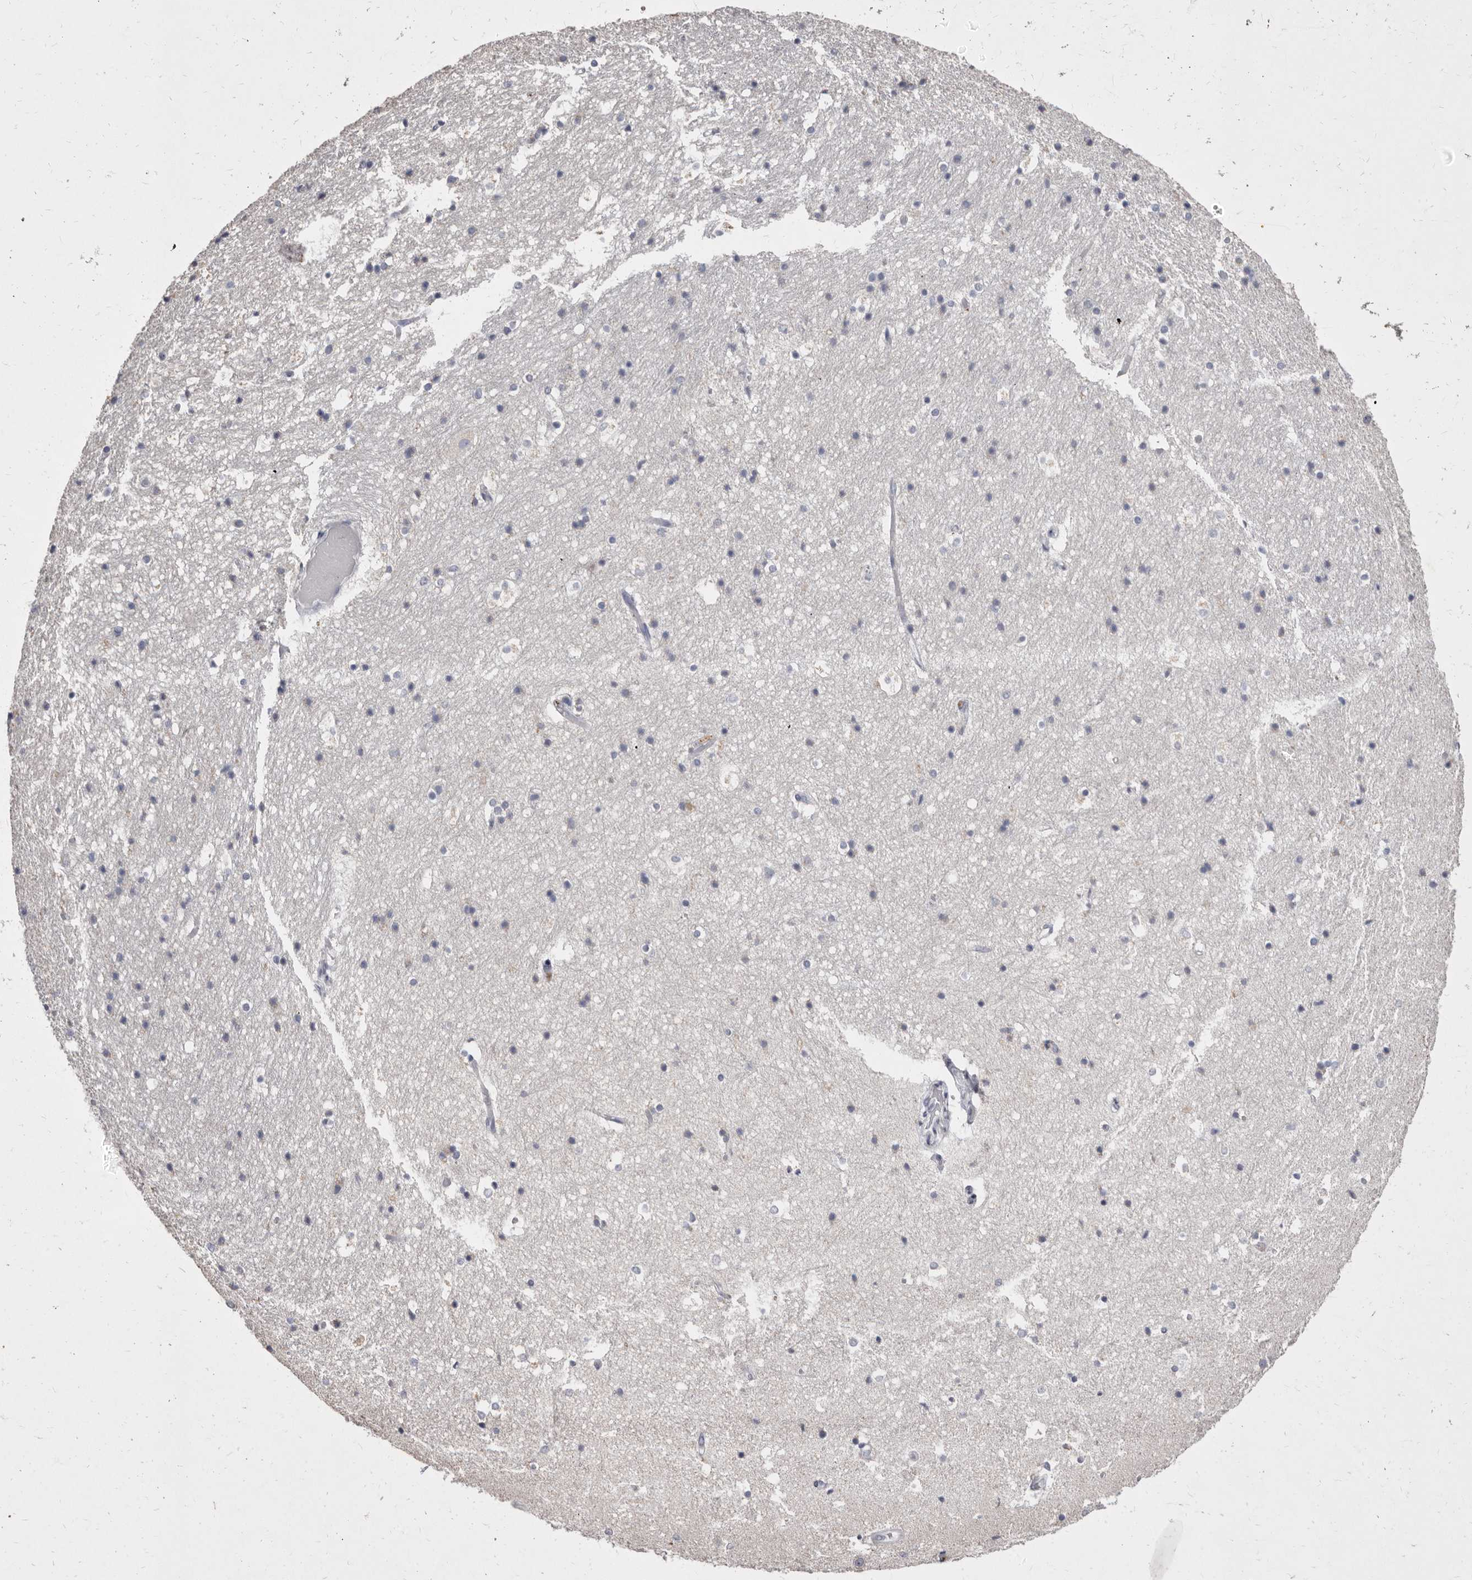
{"staining": {"intensity": "negative", "quantity": "none", "location": "none"}, "tissue": "hippocampus", "cell_type": "Glial cells", "image_type": "normal", "snomed": [{"axis": "morphology", "description": "Normal tissue, NOS"}, {"axis": "topography", "description": "Hippocampus"}], "caption": "This image is of normal hippocampus stained with IHC to label a protein in brown with the nuclei are counter-stained blue. There is no staining in glial cells. (Stains: DAB (3,3'-diaminobenzidine) IHC with hematoxylin counter stain, Microscopy: brightfield microscopy at high magnification).", "gene": "CYP2E1", "patient": {"sex": "female", "age": 52}}